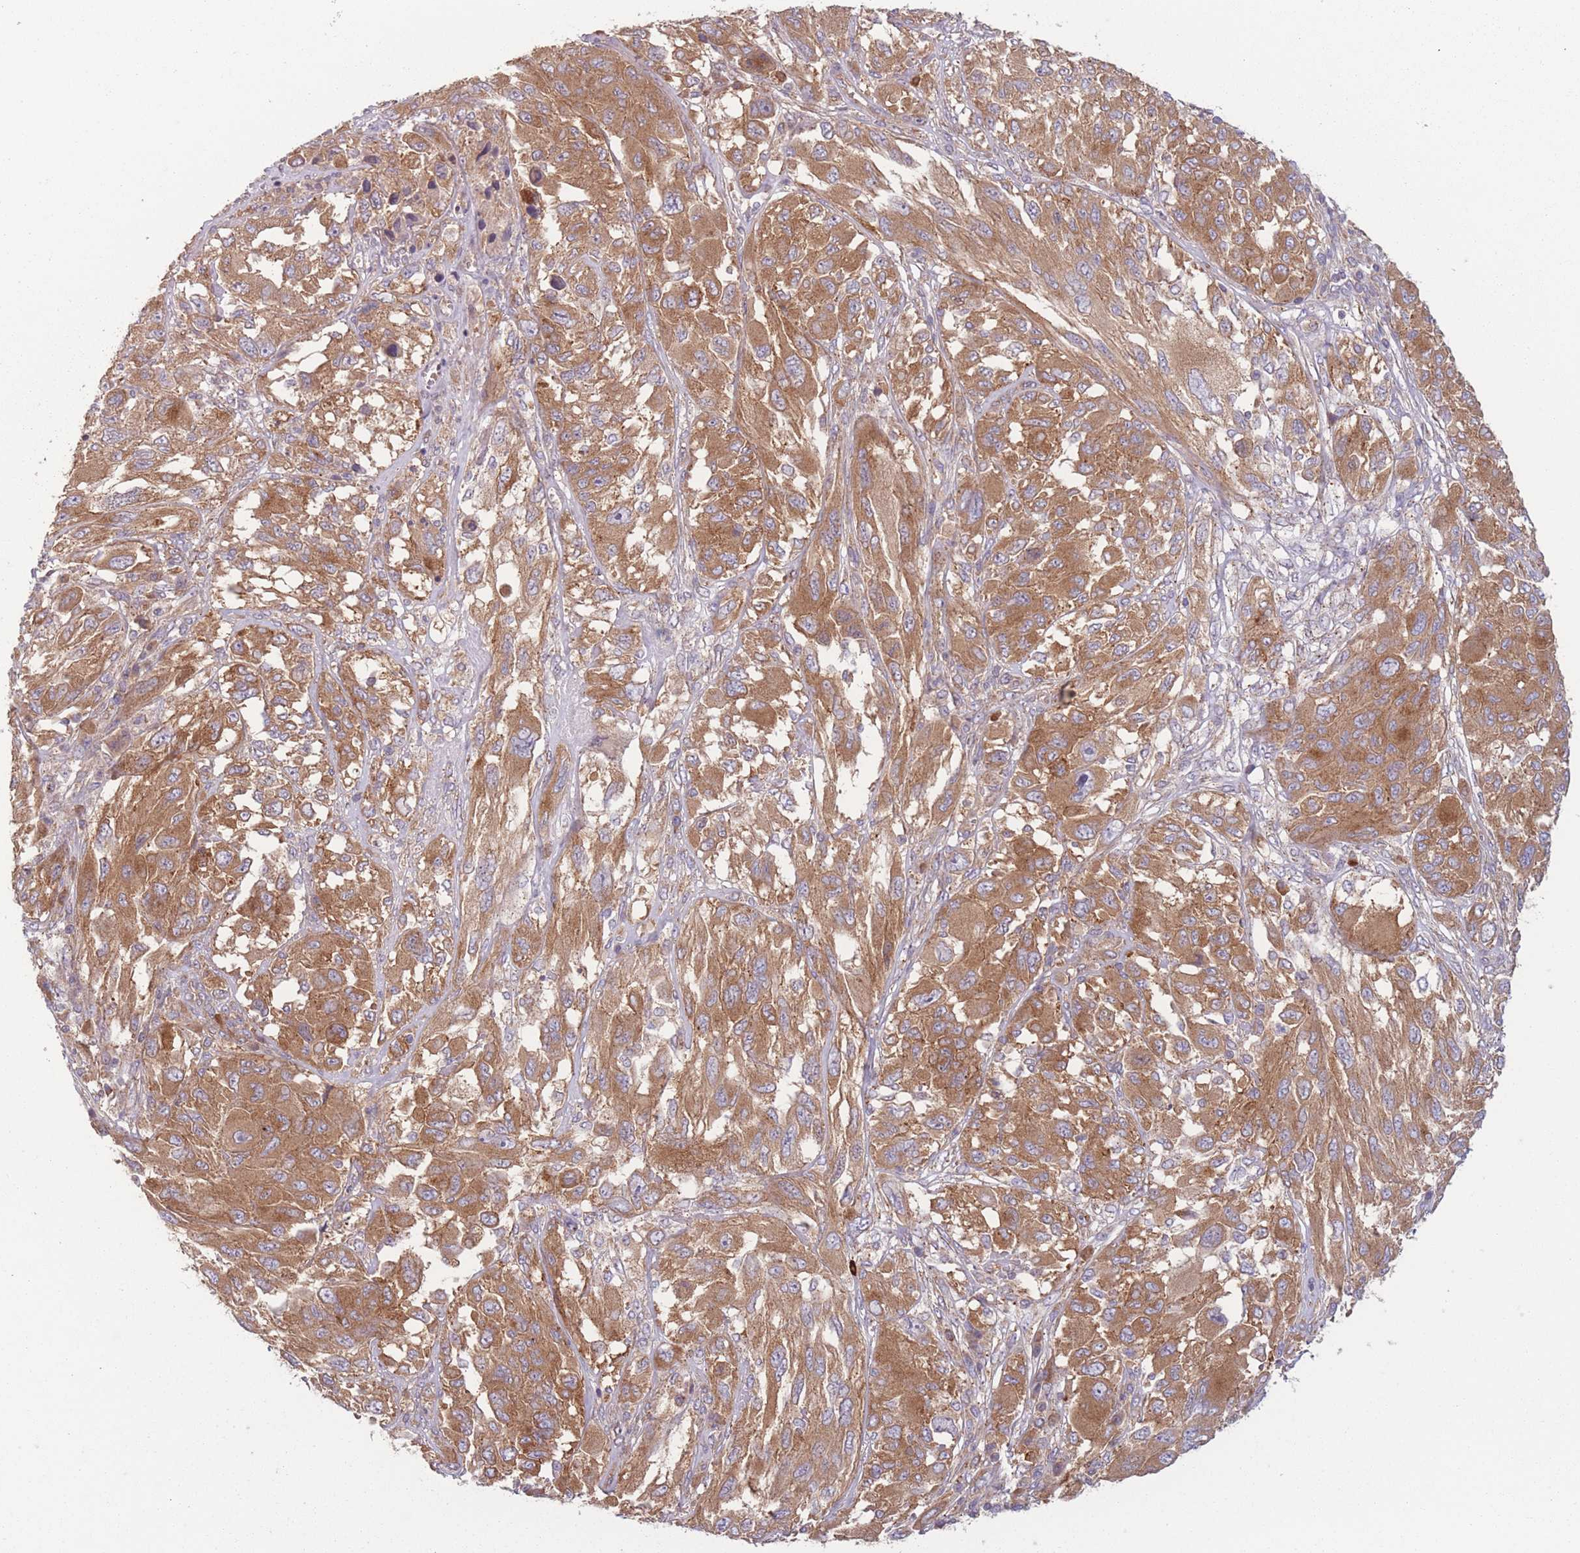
{"staining": {"intensity": "moderate", "quantity": ">75%", "location": "cytoplasmic/membranous"}, "tissue": "melanoma", "cell_type": "Tumor cells", "image_type": "cancer", "snomed": [{"axis": "morphology", "description": "Malignant melanoma, NOS"}, {"axis": "topography", "description": "Skin"}], "caption": "Malignant melanoma stained with a brown dye reveals moderate cytoplasmic/membranous positive positivity in about >75% of tumor cells.", "gene": "WASHC2A", "patient": {"sex": "female", "age": 91}}